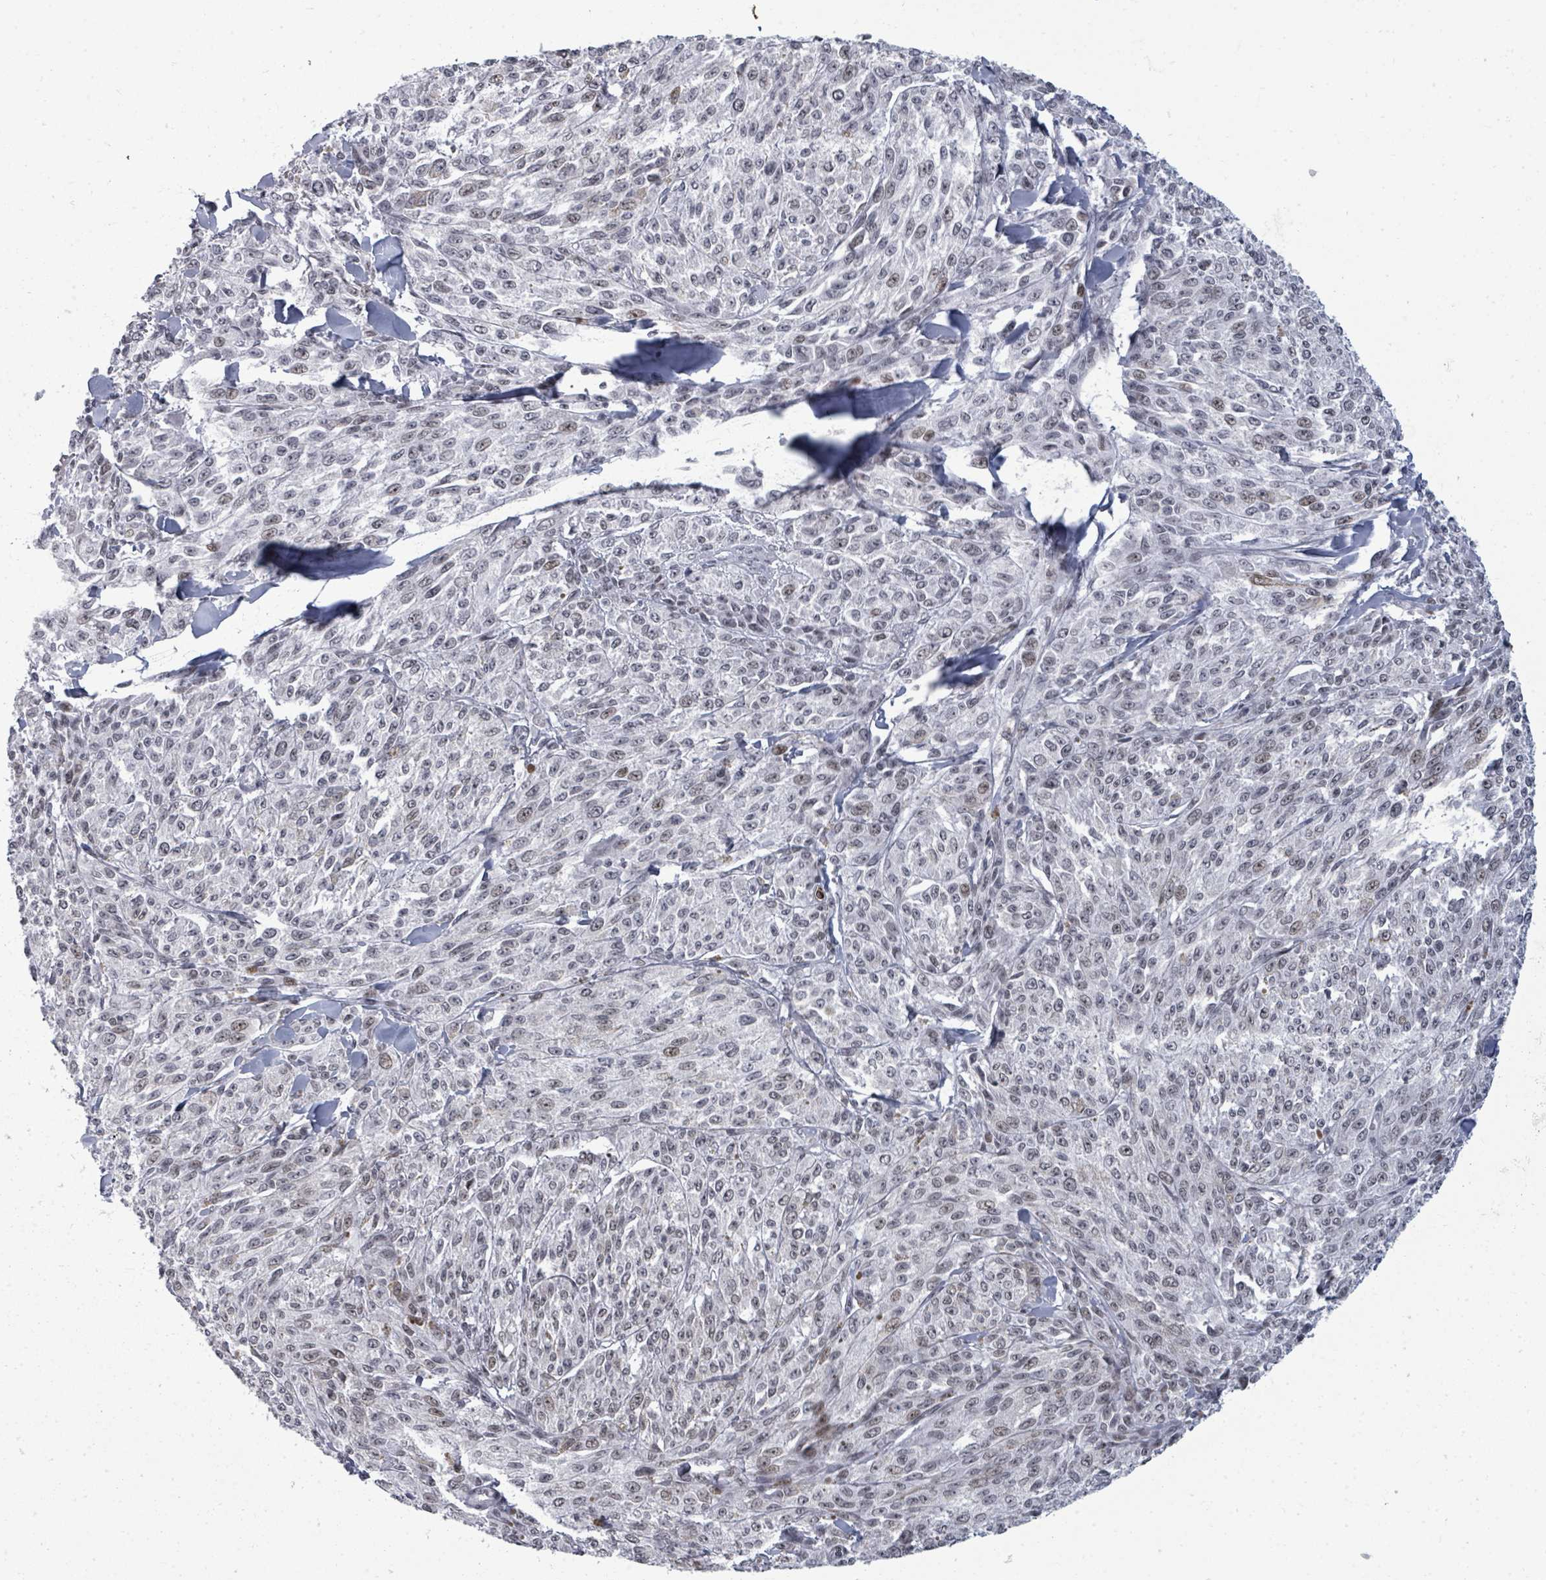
{"staining": {"intensity": "weak", "quantity": "25%-75%", "location": "nuclear"}, "tissue": "melanoma", "cell_type": "Tumor cells", "image_type": "cancer", "snomed": [{"axis": "morphology", "description": "Malignant melanoma, NOS"}, {"axis": "topography", "description": "Skin"}], "caption": "Protein staining by immunohistochemistry (IHC) demonstrates weak nuclear staining in about 25%-75% of tumor cells in malignant melanoma.", "gene": "ERCC5", "patient": {"sex": "female", "age": 52}}